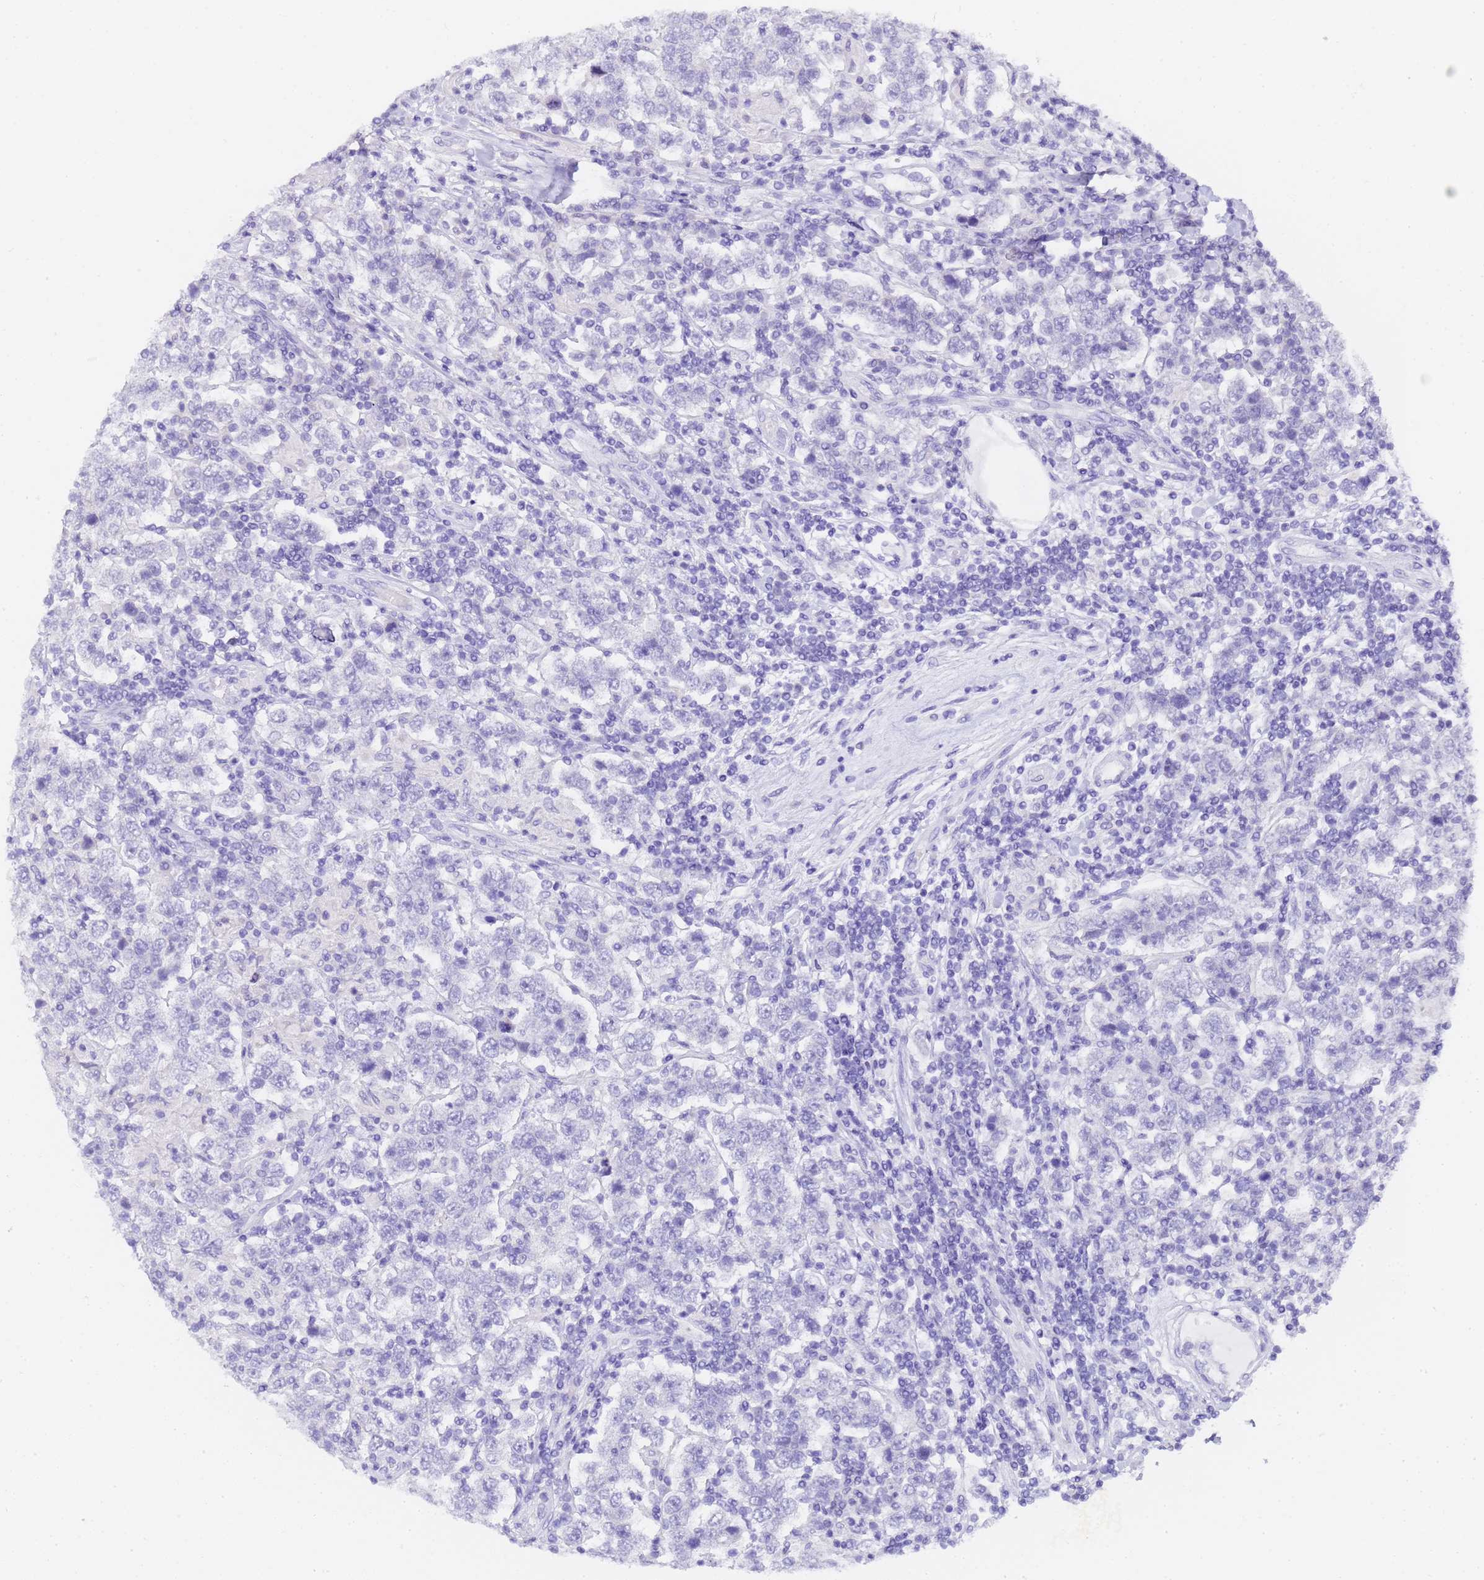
{"staining": {"intensity": "negative", "quantity": "none", "location": "none"}, "tissue": "testis cancer", "cell_type": "Tumor cells", "image_type": "cancer", "snomed": [{"axis": "morphology", "description": "Normal tissue, NOS"}, {"axis": "morphology", "description": "Urothelial carcinoma, High grade"}, {"axis": "morphology", "description": "Seminoma, NOS"}, {"axis": "morphology", "description": "Carcinoma, Embryonal, NOS"}, {"axis": "topography", "description": "Urinary bladder"}, {"axis": "topography", "description": "Testis"}], "caption": "Micrograph shows no protein staining in tumor cells of testis cancer (seminoma) tissue.", "gene": "GABRA1", "patient": {"sex": "male", "age": 41}}